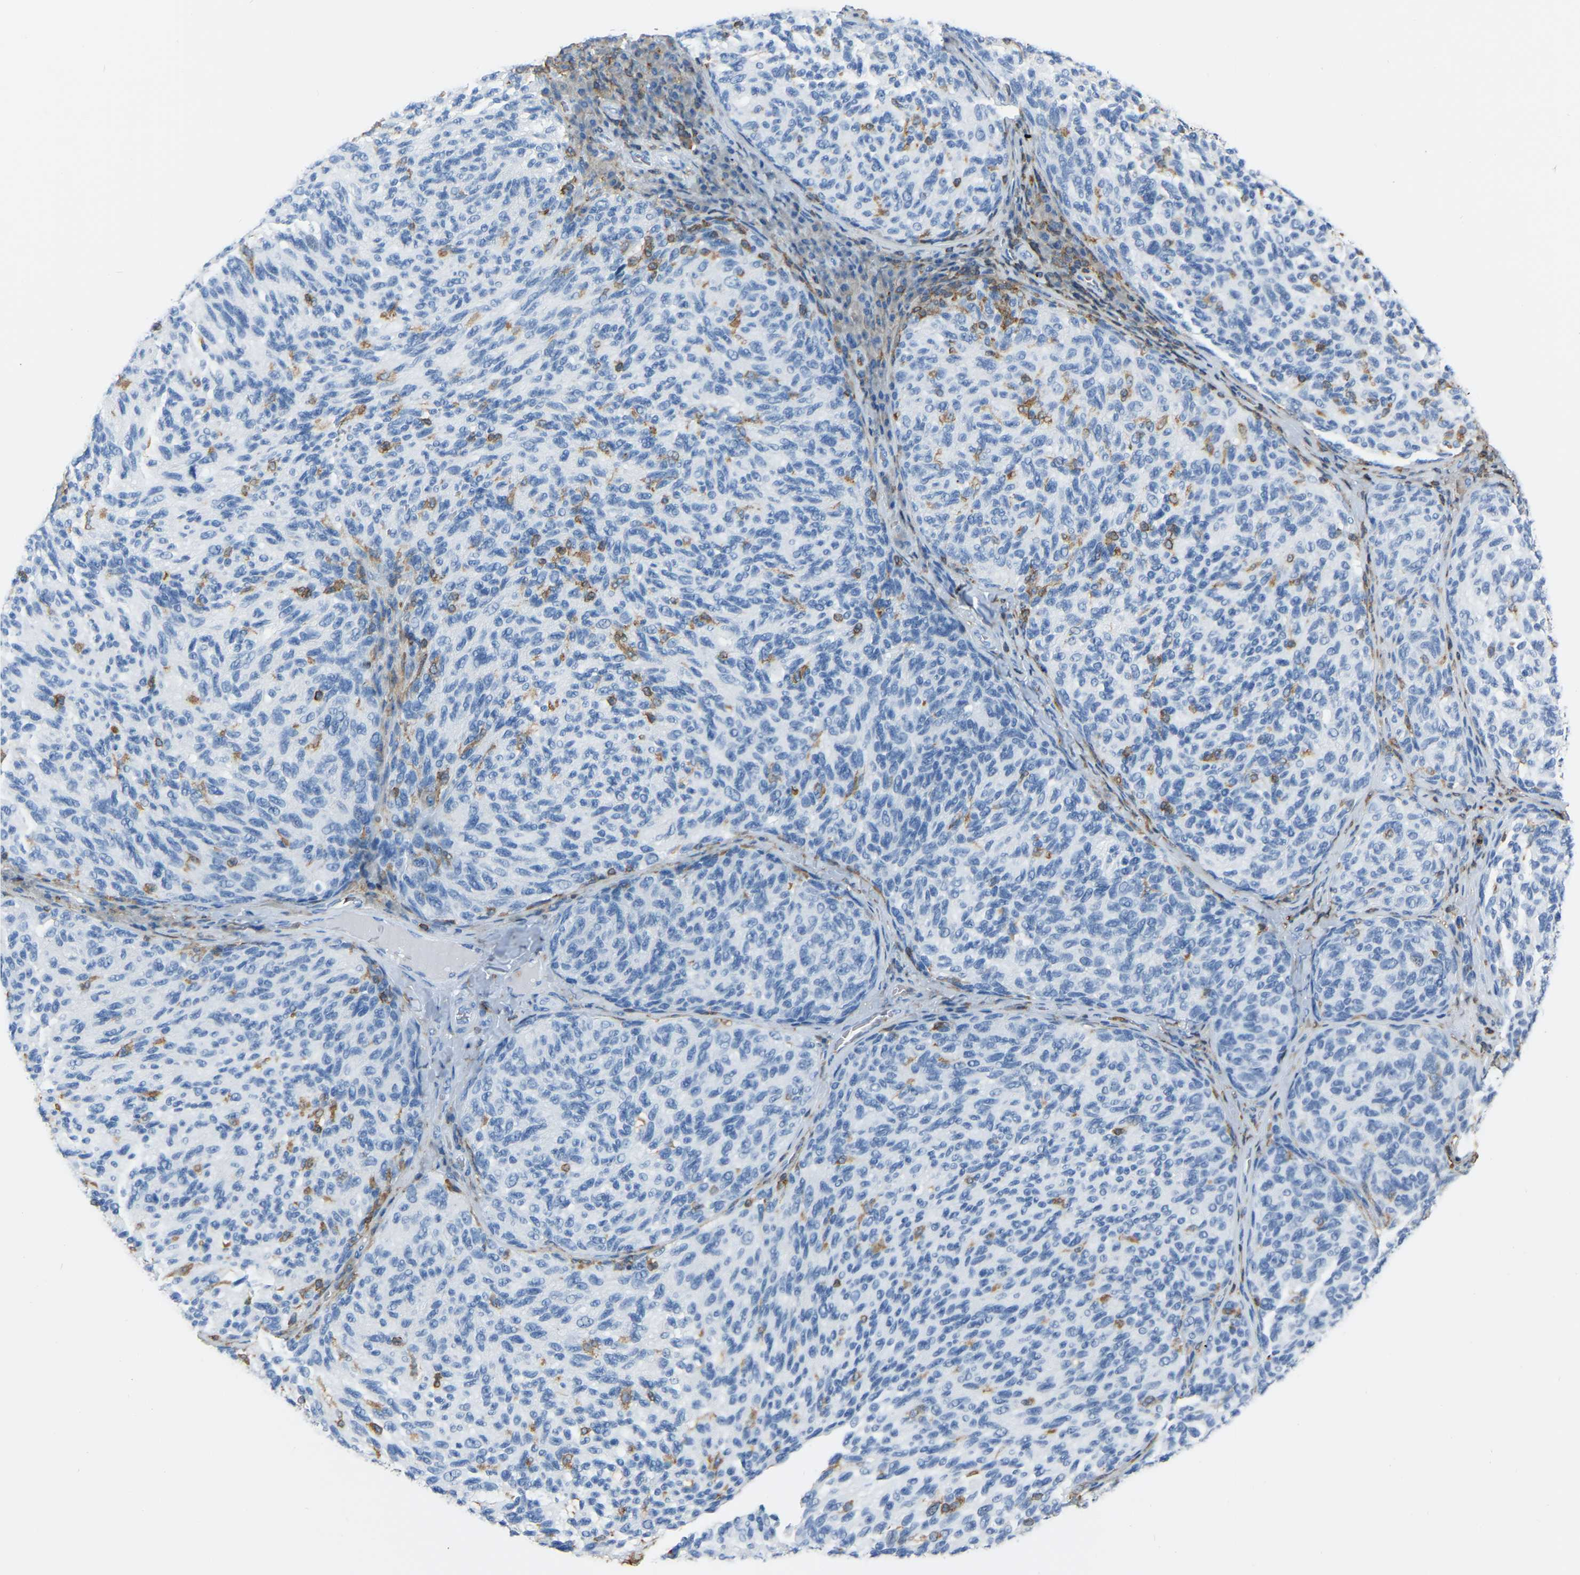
{"staining": {"intensity": "negative", "quantity": "none", "location": "none"}, "tissue": "melanoma", "cell_type": "Tumor cells", "image_type": "cancer", "snomed": [{"axis": "morphology", "description": "Malignant melanoma, NOS"}, {"axis": "topography", "description": "Skin"}], "caption": "Tumor cells are negative for protein expression in human melanoma. (Immunohistochemistry (ihc), brightfield microscopy, high magnification).", "gene": "ARHGAP45", "patient": {"sex": "female", "age": 73}}